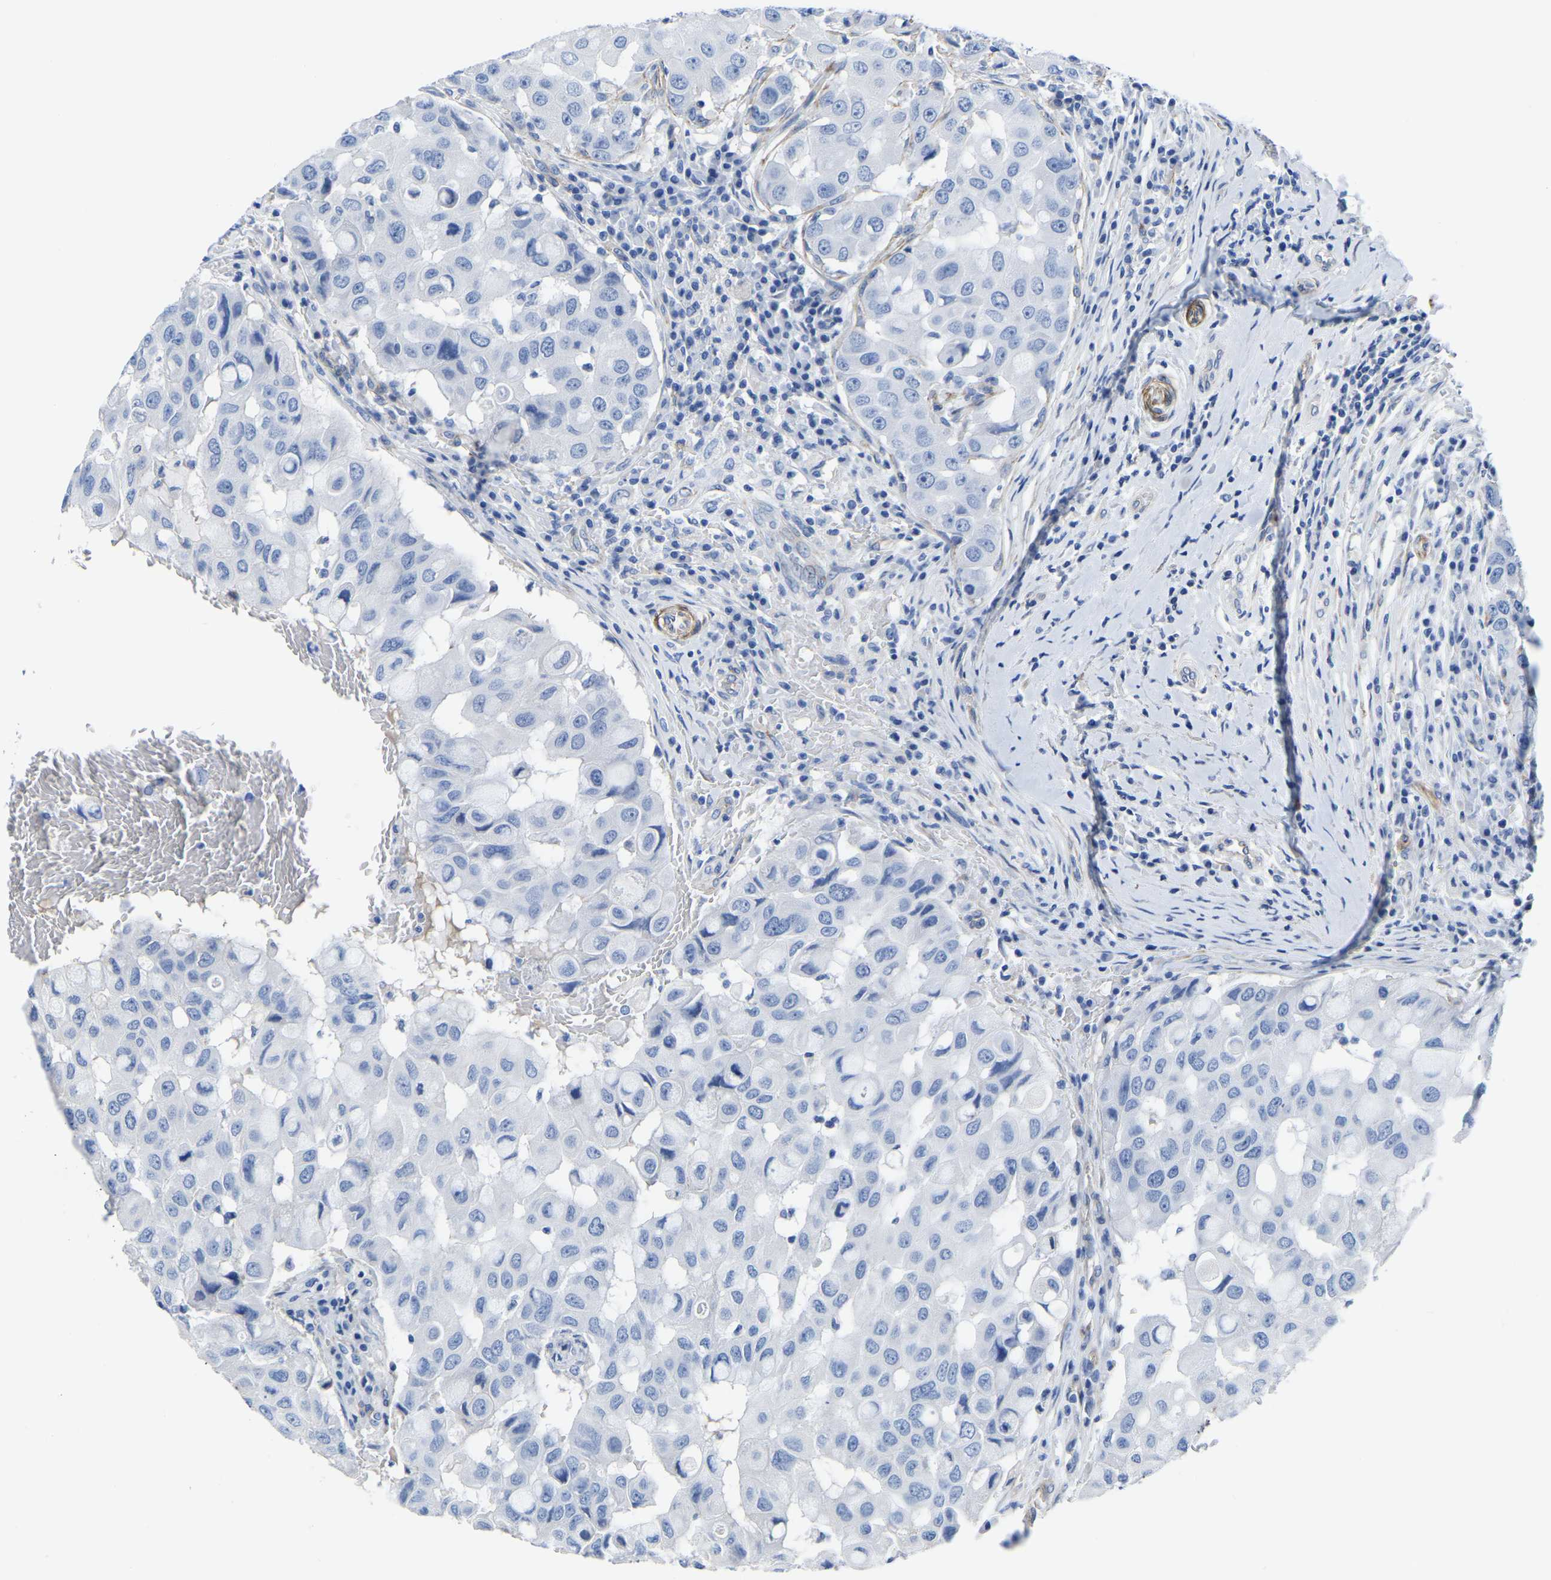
{"staining": {"intensity": "negative", "quantity": "none", "location": "none"}, "tissue": "breast cancer", "cell_type": "Tumor cells", "image_type": "cancer", "snomed": [{"axis": "morphology", "description": "Duct carcinoma"}, {"axis": "topography", "description": "Breast"}], "caption": "Micrograph shows no significant protein expression in tumor cells of breast cancer (intraductal carcinoma).", "gene": "SLC45A3", "patient": {"sex": "female", "age": 27}}